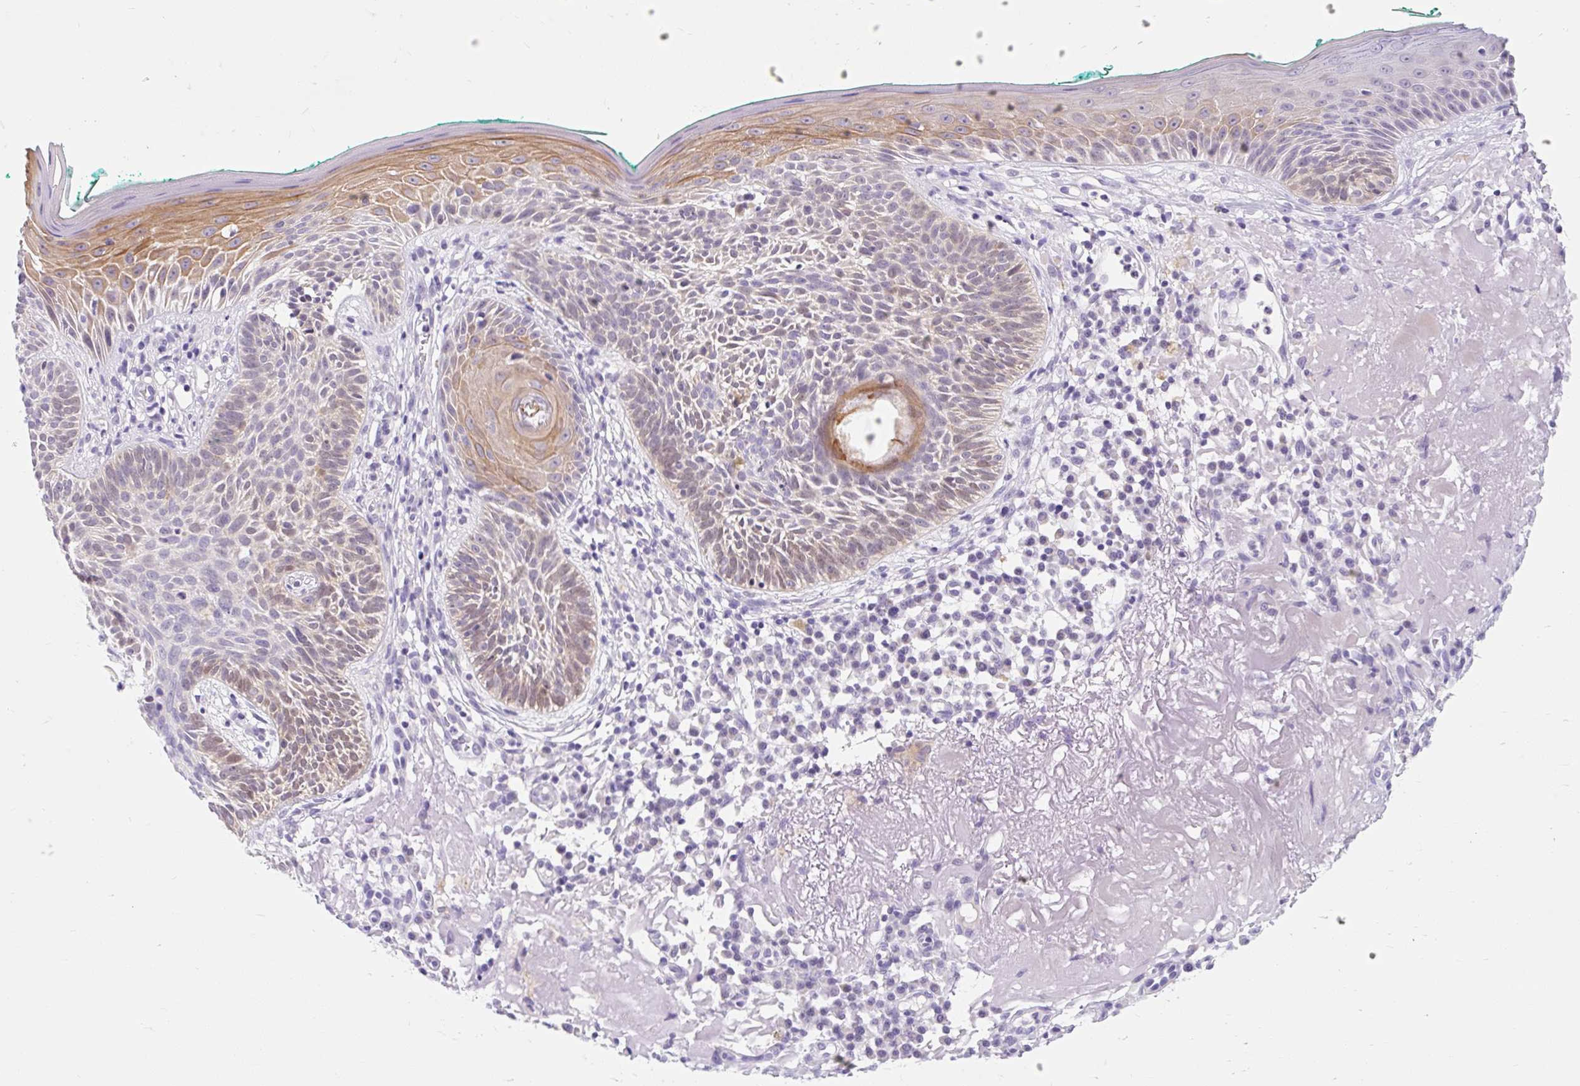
{"staining": {"intensity": "weak", "quantity": "<25%", "location": "cytoplasmic/membranous"}, "tissue": "skin cancer", "cell_type": "Tumor cells", "image_type": "cancer", "snomed": [{"axis": "morphology", "description": "Basal cell carcinoma"}, {"axis": "topography", "description": "Skin"}], "caption": "High magnification brightfield microscopy of skin cancer stained with DAB (3,3'-diaminobenzidine) (brown) and counterstained with hematoxylin (blue): tumor cells show no significant expression.", "gene": "ITPK1", "patient": {"sex": "male", "age": 68}}